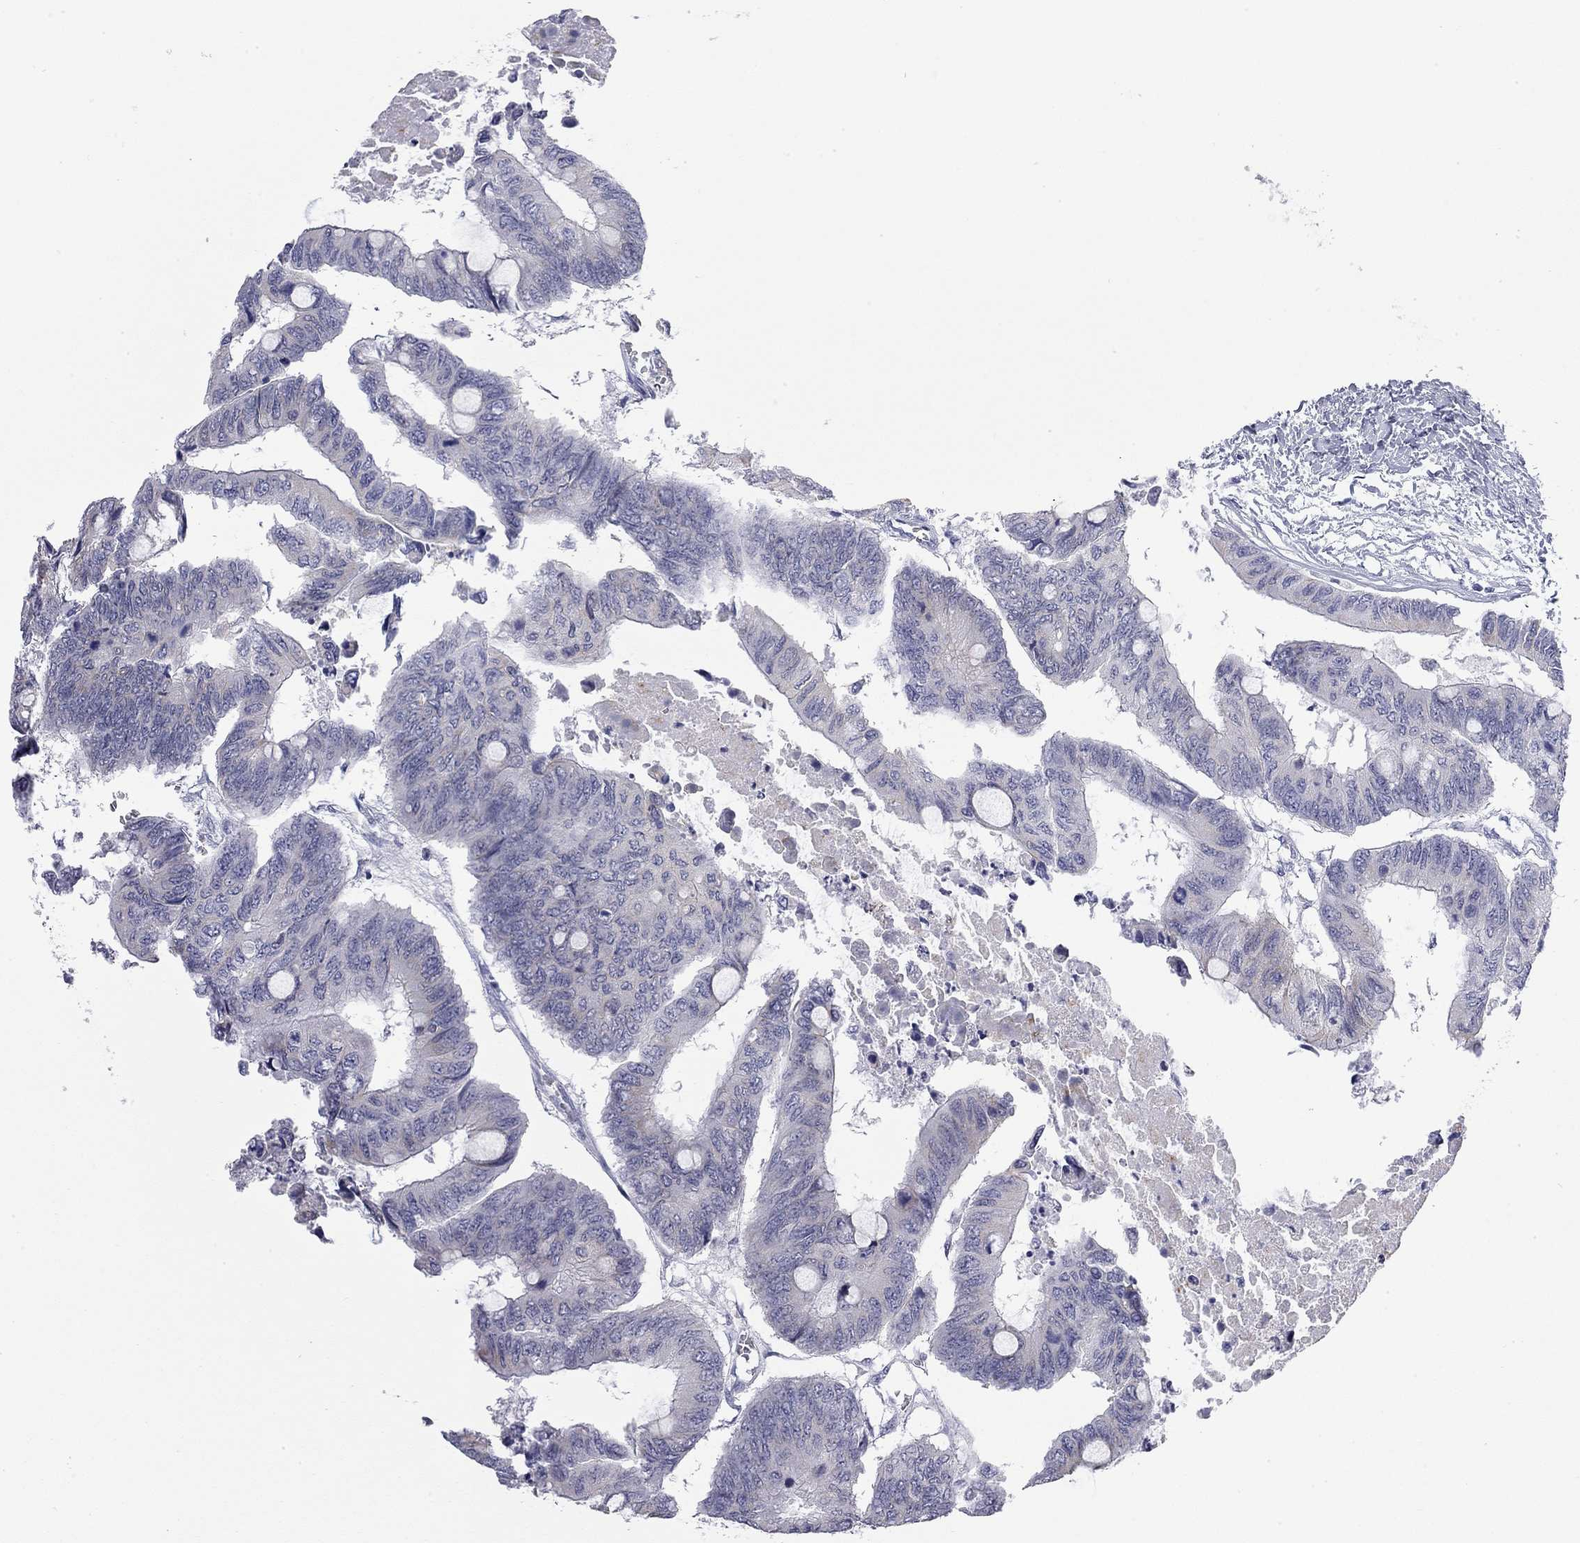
{"staining": {"intensity": "negative", "quantity": "none", "location": "none"}, "tissue": "colorectal cancer", "cell_type": "Tumor cells", "image_type": "cancer", "snomed": [{"axis": "morphology", "description": "Normal tissue, NOS"}, {"axis": "morphology", "description": "Adenocarcinoma, NOS"}, {"axis": "topography", "description": "Rectum"}, {"axis": "topography", "description": "Peripheral nerve tissue"}], "caption": "Immunohistochemistry (IHC) histopathology image of human colorectal cancer stained for a protein (brown), which exhibits no positivity in tumor cells. (DAB (3,3'-diaminobenzidine) IHC, high magnification).", "gene": "AK8", "patient": {"sex": "male", "age": 92}}